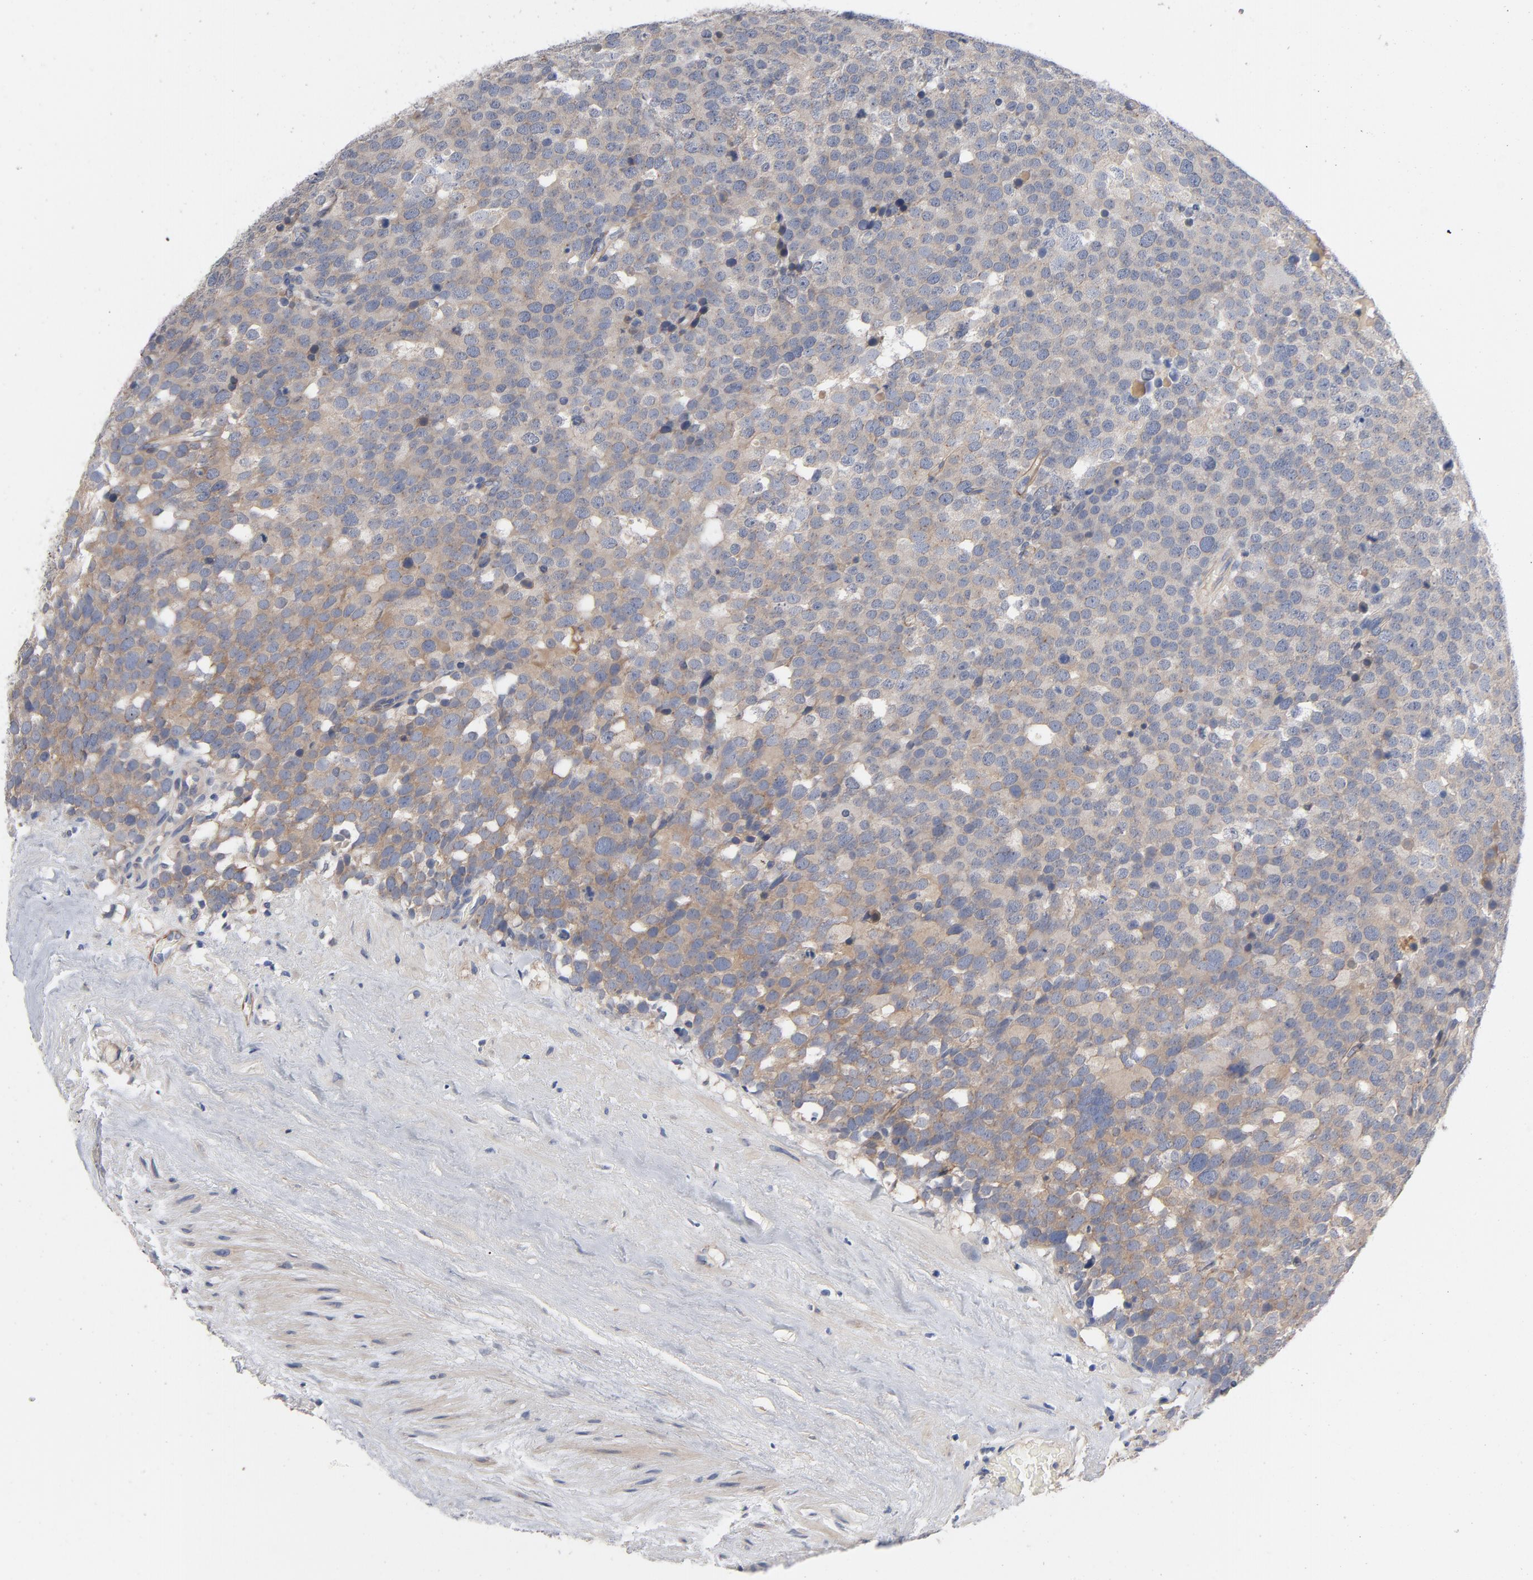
{"staining": {"intensity": "weak", "quantity": ">75%", "location": "cytoplasmic/membranous"}, "tissue": "testis cancer", "cell_type": "Tumor cells", "image_type": "cancer", "snomed": [{"axis": "morphology", "description": "Seminoma, NOS"}, {"axis": "topography", "description": "Testis"}], "caption": "This image displays IHC staining of testis seminoma, with low weak cytoplasmic/membranous expression in about >75% of tumor cells.", "gene": "CCDC134", "patient": {"sex": "male", "age": 71}}